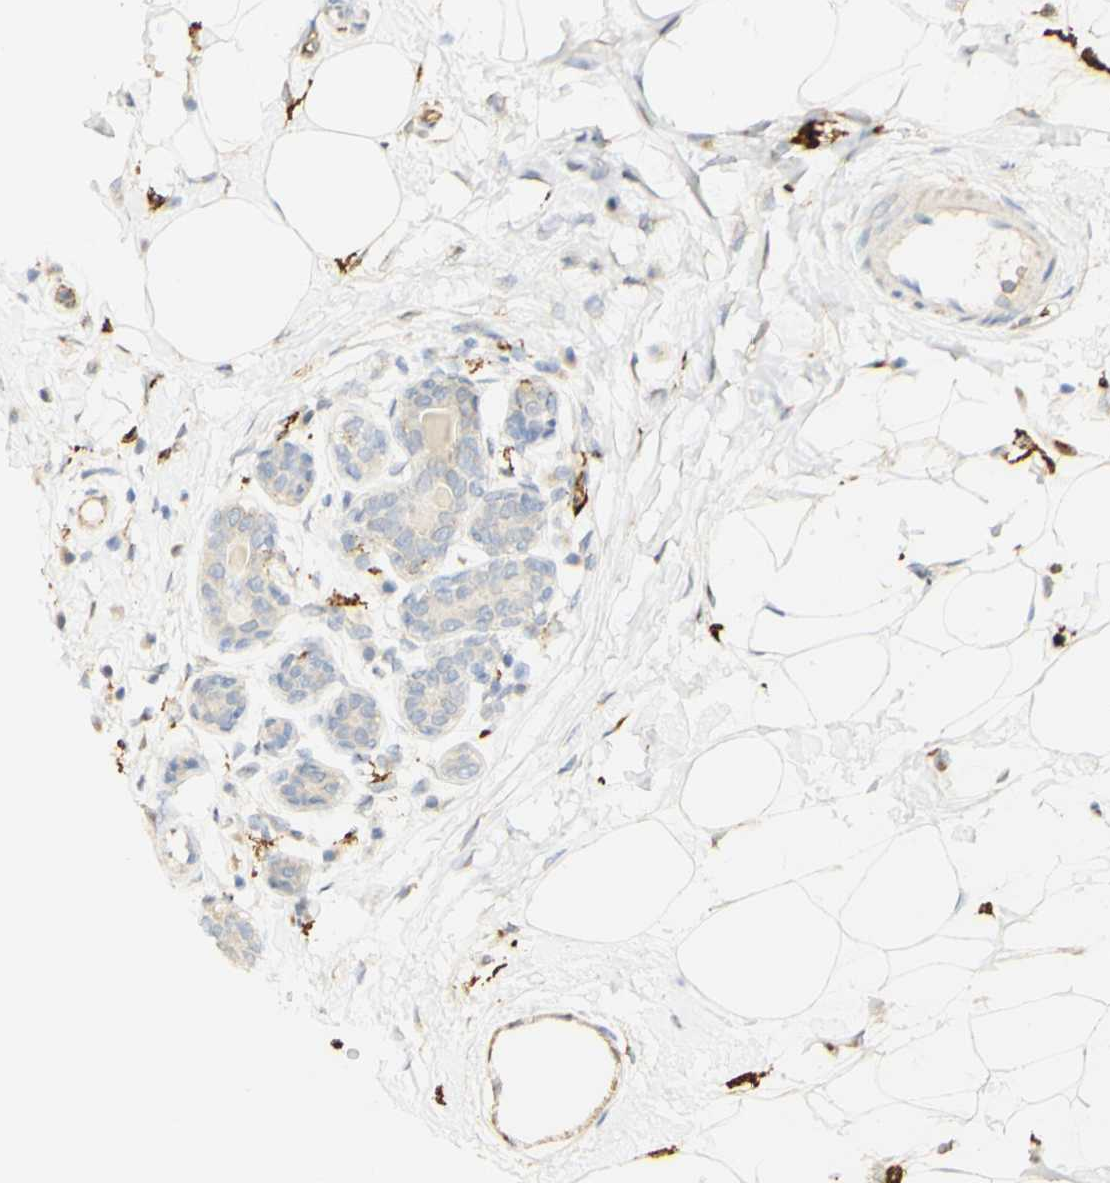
{"staining": {"intensity": "weak", "quantity": "25%-75%", "location": "cytoplasmic/membranous"}, "tissue": "breast cancer", "cell_type": "Tumor cells", "image_type": "cancer", "snomed": [{"axis": "morphology", "description": "Normal tissue, NOS"}, {"axis": "morphology", "description": "Duct carcinoma"}, {"axis": "topography", "description": "Breast"}], "caption": "Breast cancer stained for a protein exhibits weak cytoplasmic/membranous positivity in tumor cells.", "gene": "FCGRT", "patient": {"sex": "female", "age": 39}}